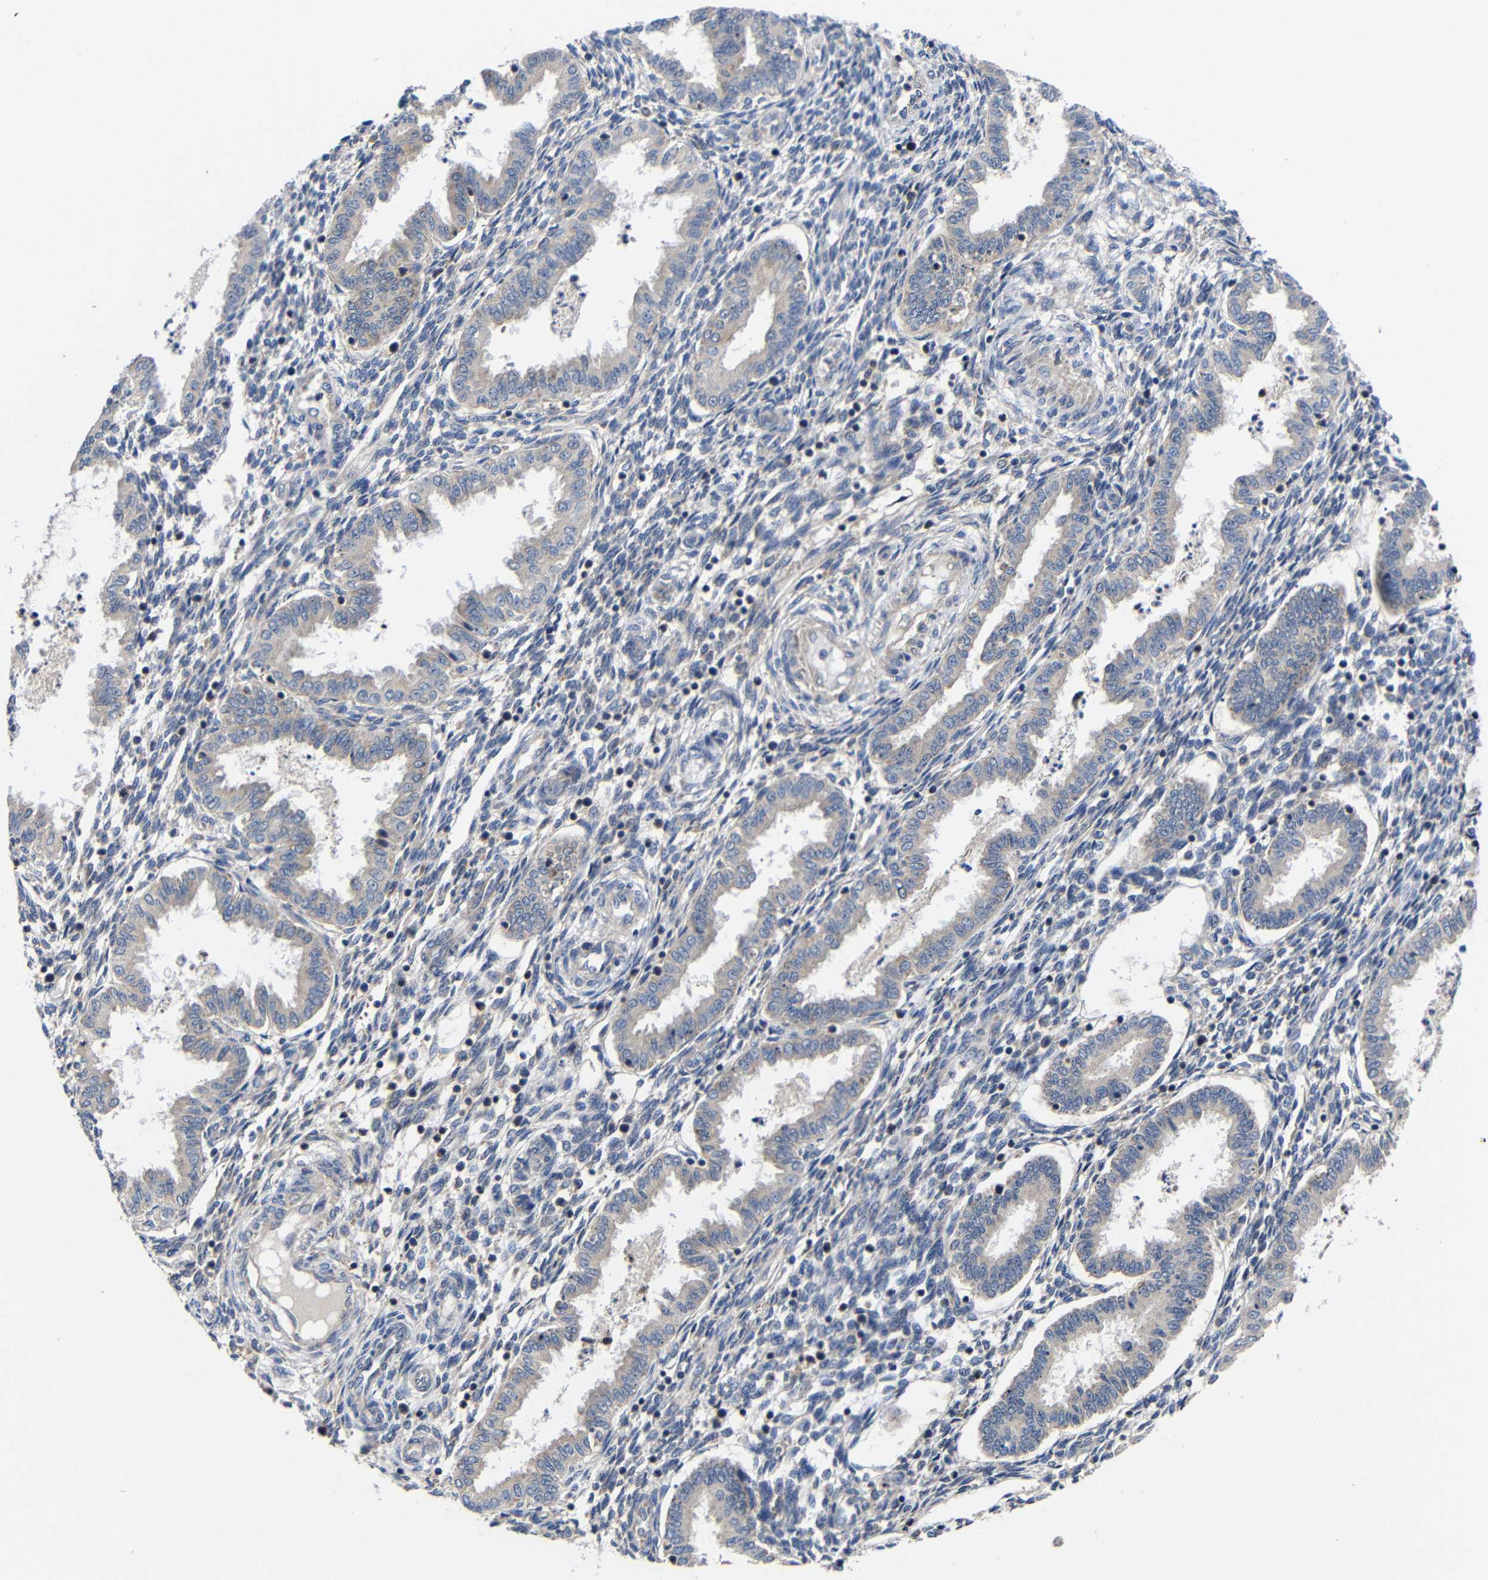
{"staining": {"intensity": "weak", "quantity": "25%-75%", "location": "cytoplasmic/membranous"}, "tissue": "endometrium", "cell_type": "Cells in endometrial stroma", "image_type": "normal", "snomed": [{"axis": "morphology", "description": "Normal tissue, NOS"}, {"axis": "topography", "description": "Endometrium"}], "caption": "IHC staining of normal endometrium, which exhibits low levels of weak cytoplasmic/membranous positivity in about 25%-75% of cells in endometrial stroma indicating weak cytoplasmic/membranous protein expression. The staining was performed using DAB (brown) for protein detection and nuclei were counterstained in hematoxylin (blue).", "gene": "LPAR5", "patient": {"sex": "female", "age": 33}}